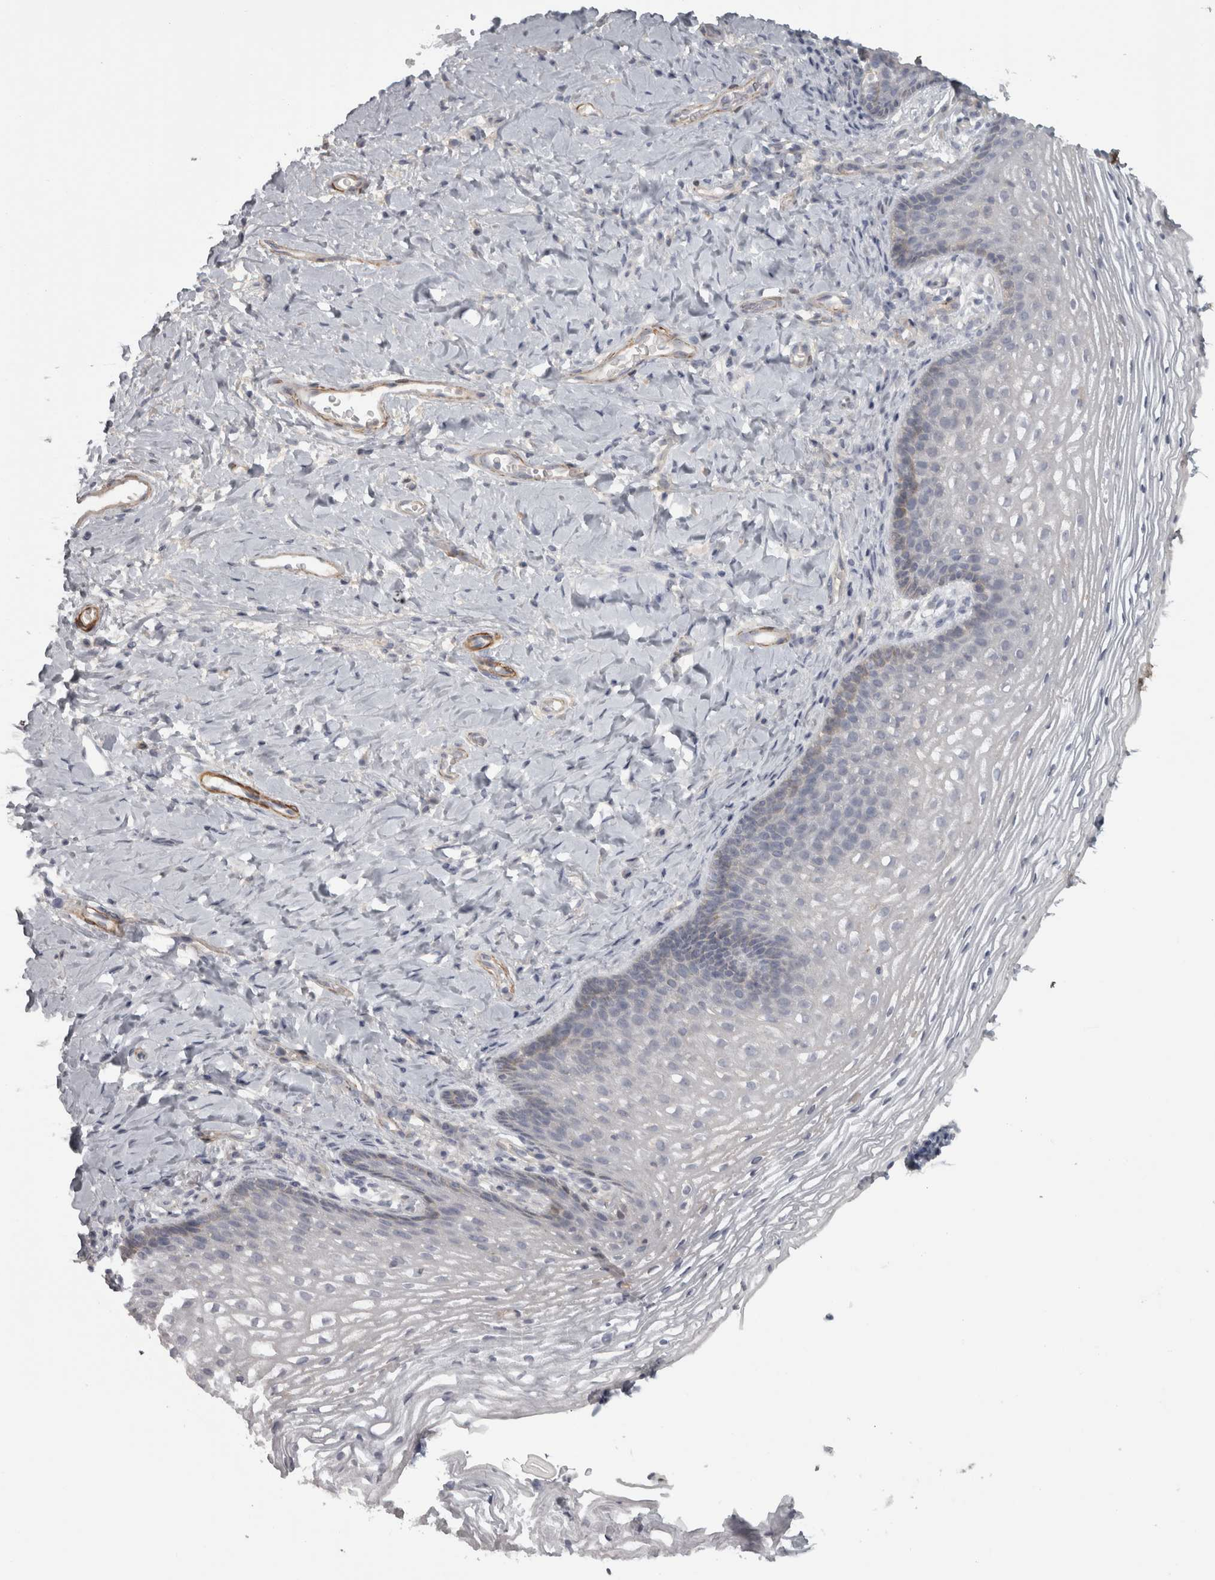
{"staining": {"intensity": "negative", "quantity": "none", "location": "none"}, "tissue": "vagina", "cell_type": "Squamous epithelial cells", "image_type": "normal", "snomed": [{"axis": "morphology", "description": "Normal tissue, NOS"}, {"axis": "topography", "description": "Vagina"}], "caption": "Squamous epithelial cells are negative for brown protein staining in normal vagina. (DAB IHC, high magnification).", "gene": "PPP1R12B", "patient": {"sex": "female", "age": 60}}